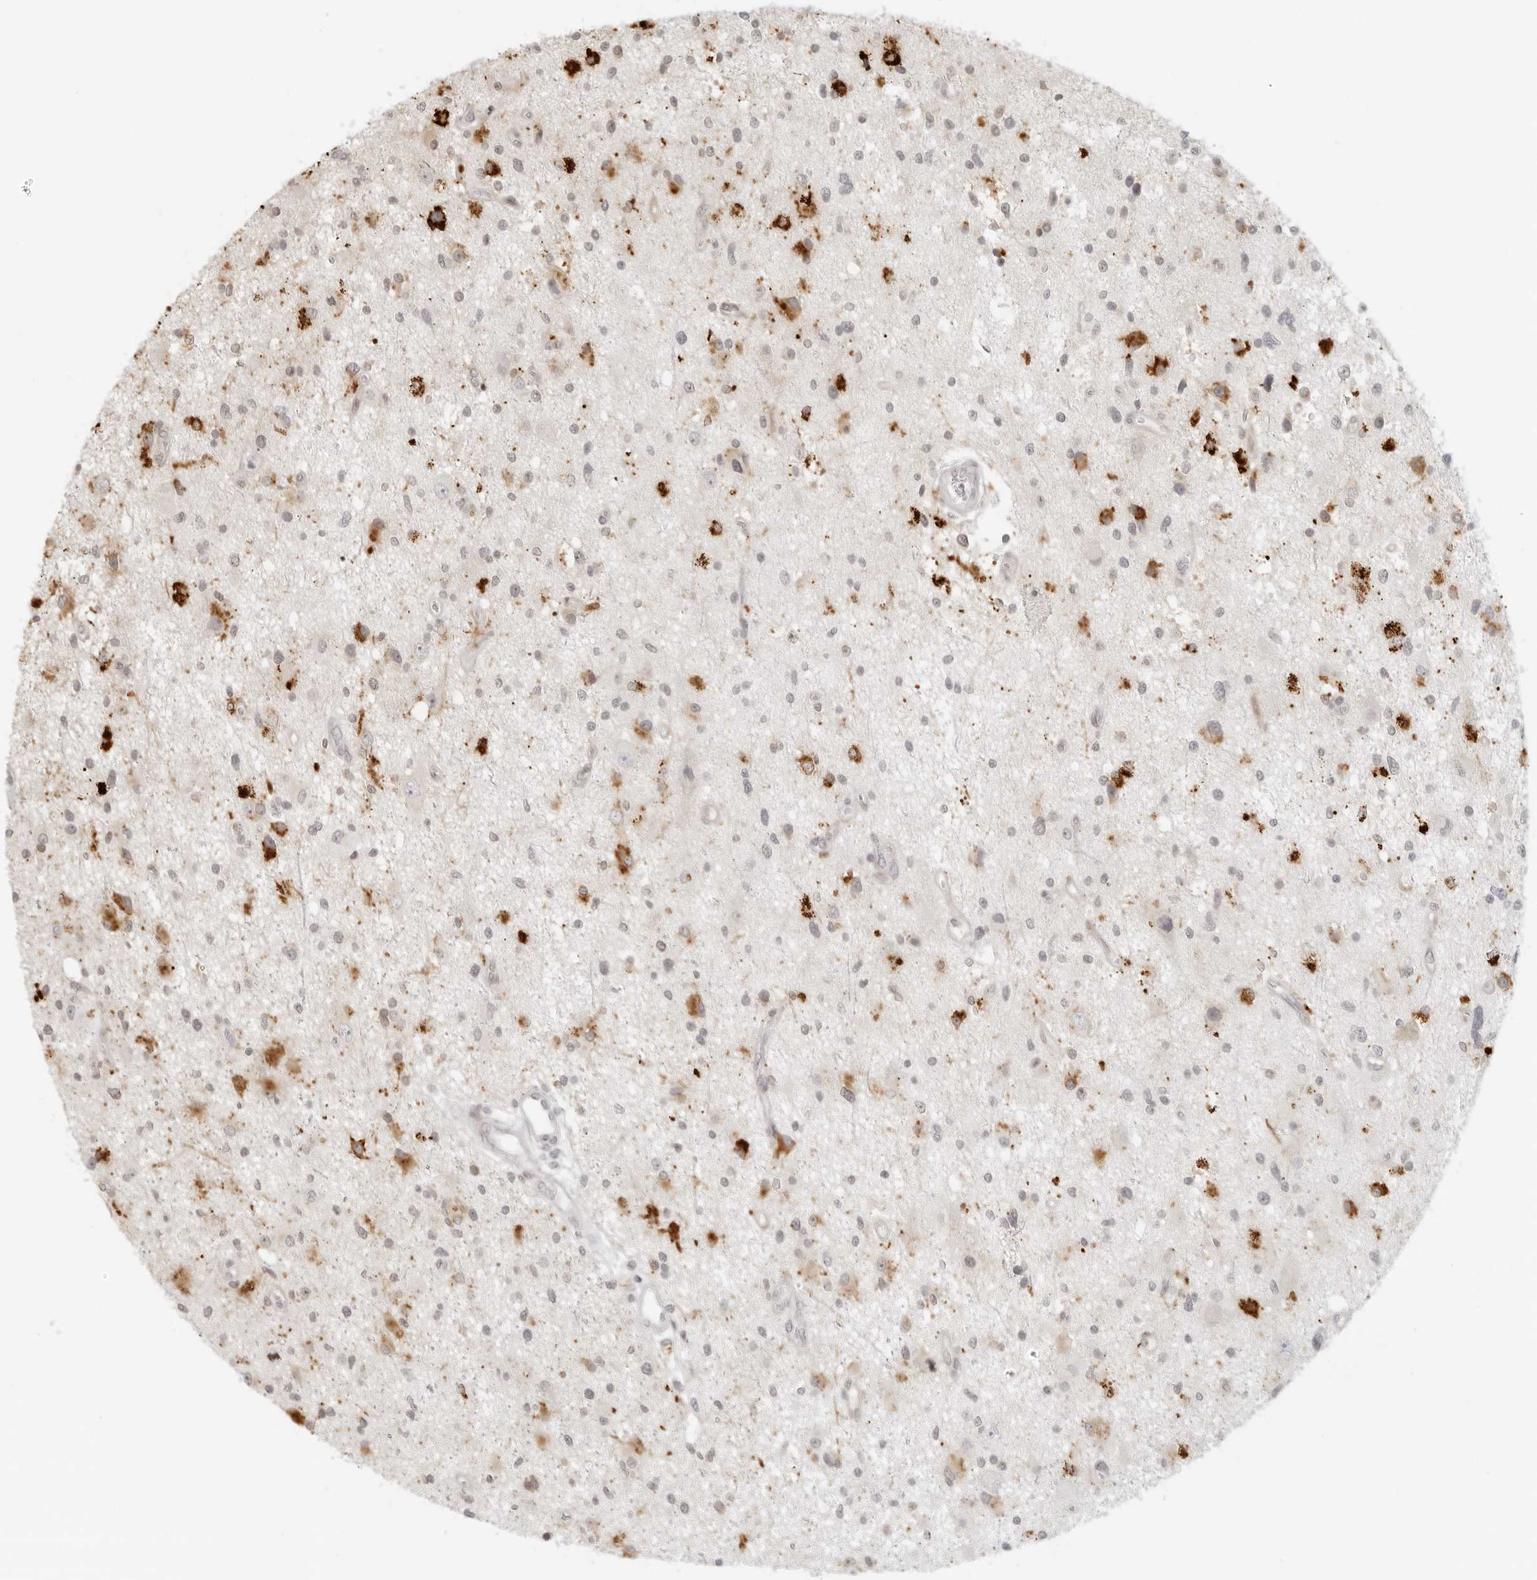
{"staining": {"intensity": "negative", "quantity": "none", "location": "none"}, "tissue": "glioma", "cell_type": "Tumor cells", "image_type": "cancer", "snomed": [{"axis": "morphology", "description": "Glioma, malignant, High grade"}, {"axis": "topography", "description": "Brain"}], "caption": "Human malignant glioma (high-grade) stained for a protein using IHC reveals no expression in tumor cells.", "gene": "ZNF678", "patient": {"sex": "male", "age": 33}}